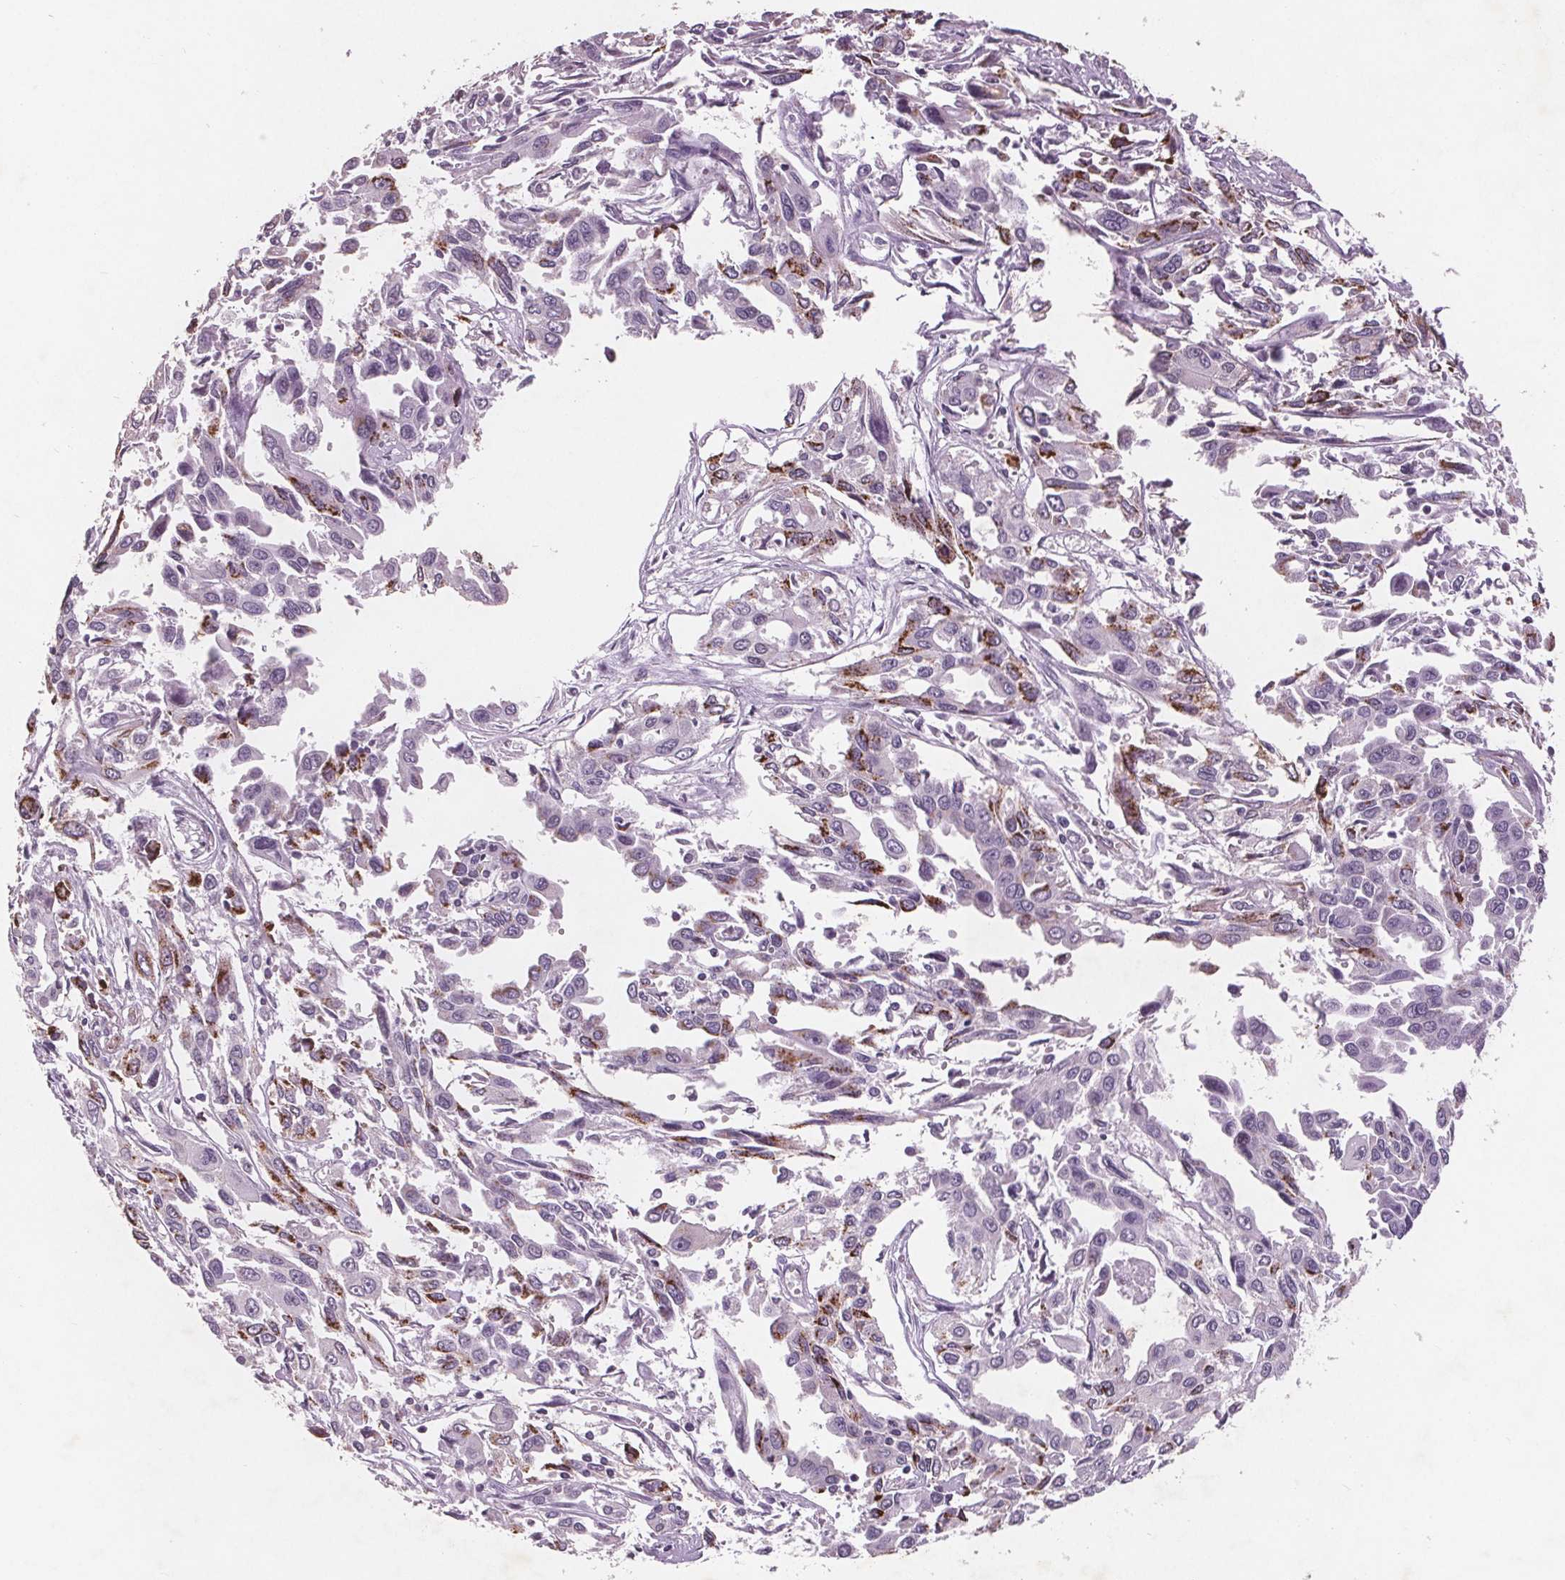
{"staining": {"intensity": "moderate", "quantity": "<25%", "location": "cytoplasmic/membranous"}, "tissue": "pancreatic cancer", "cell_type": "Tumor cells", "image_type": "cancer", "snomed": [{"axis": "morphology", "description": "Adenocarcinoma, NOS"}, {"axis": "topography", "description": "Pancreas"}], "caption": "Immunohistochemistry (IHC) image of pancreatic adenocarcinoma stained for a protein (brown), which exhibits low levels of moderate cytoplasmic/membranous positivity in about <25% of tumor cells.", "gene": "PTPN14", "patient": {"sex": "female", "age": 55}}